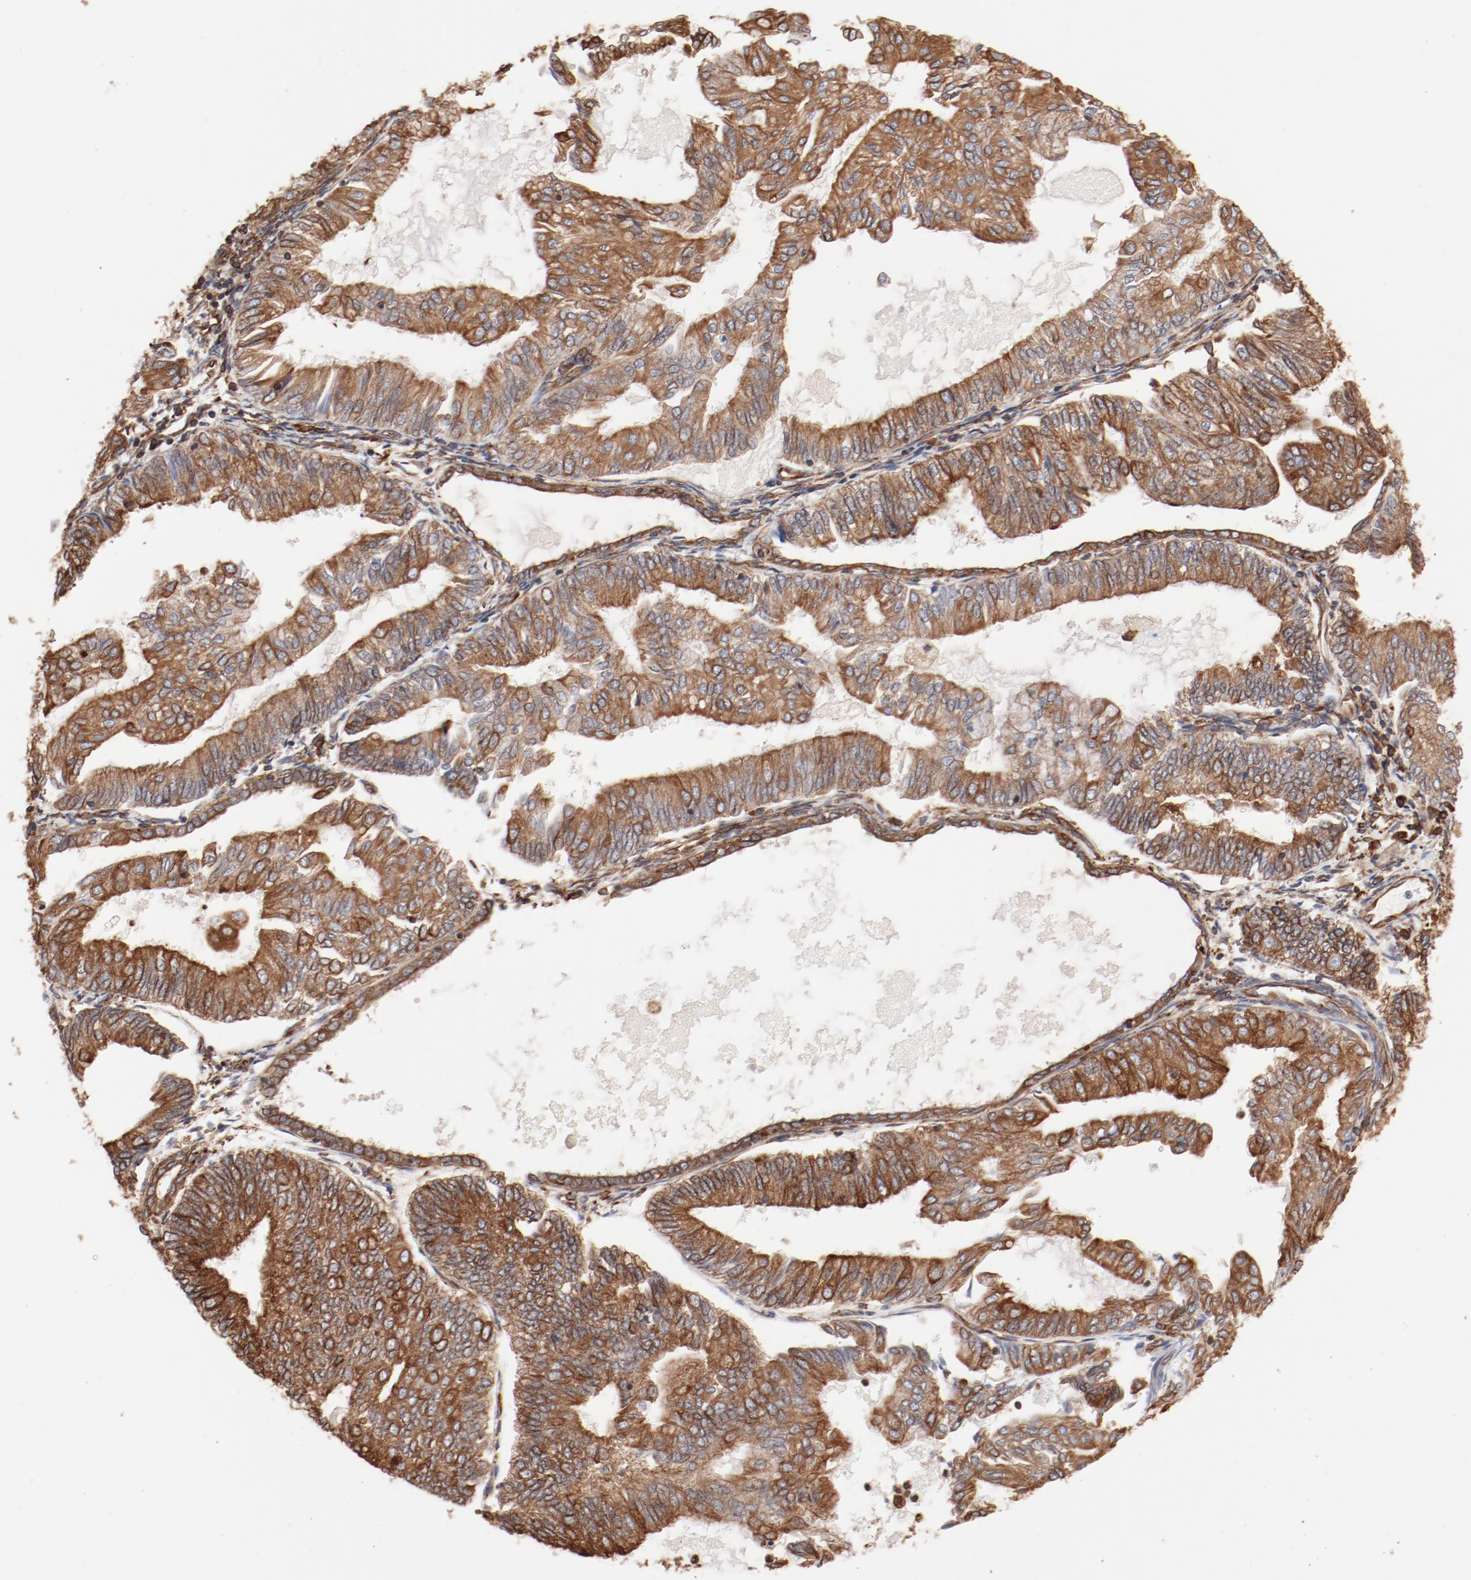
{"staining": {"intensity": "moderate", "quantity": ">75%", "location": "cytoplasmic/membranous"}, "tissue": "endometrial cancer", "cell_type": "Tumor cells", "image_type": "cancer", "snomed": [{"axis": "morphology", "description": "Adenocarcinoma, NOS"}, {"axis": "topography", "description": "Endometrium"}], "caption": "DAB immunohistochemical staining of human adenocarcinoma (endometrial) displays moderate cytoplasmic/membranous protein expression in approximately >75% of tumor cells.", "gene": "BCAP31", "patient": {"sex": "female", "age": 59}}